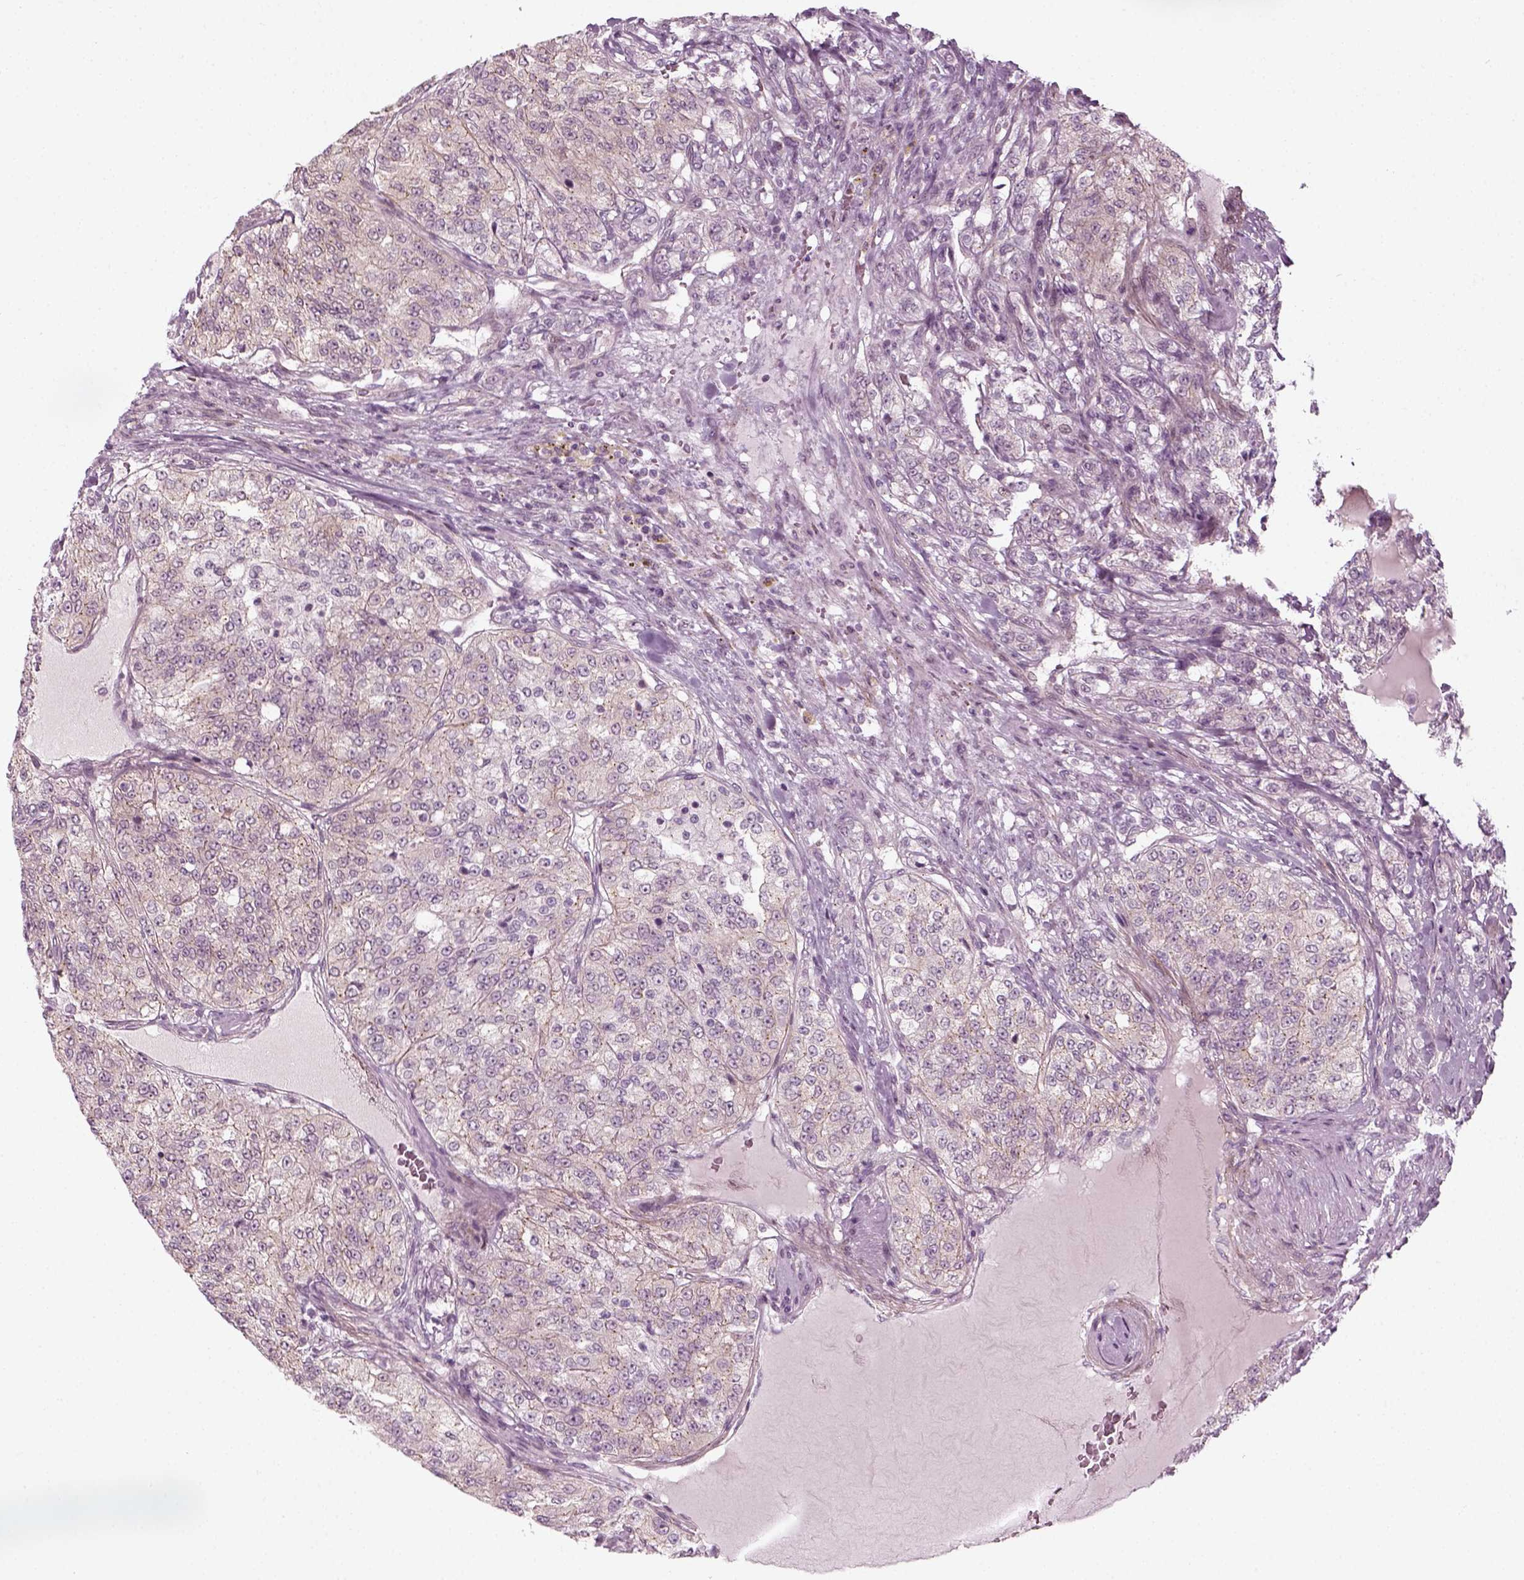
{"staining": {"intensity": "negative", "quantity": "none", "location": "none"}, "tissue": "renal cancer", "cell_type": "Tumor cells", "image_type": "cancer", "snomed": [{"axis": "morphology", "description": "Adenocarcinoma, NOS"}, {"axis": "topography", "description": "Kidney"}], "caption": "High magnification brightfield microscopy of renal adenocarcinoma stained with DAB (3,3'-diaminobenzidine) (brown) and counterstained with hematoxylin (blue): tumor cells show no significant positivity. Brightfield microscopy of immunohistochemistry stained with DAB (3,3'-diaminobenzidine) (brown) and hematoxylin (blue), captured at high magnification.", "gene": "MLIP", "patient": {"sex": "female", "age": 63}}